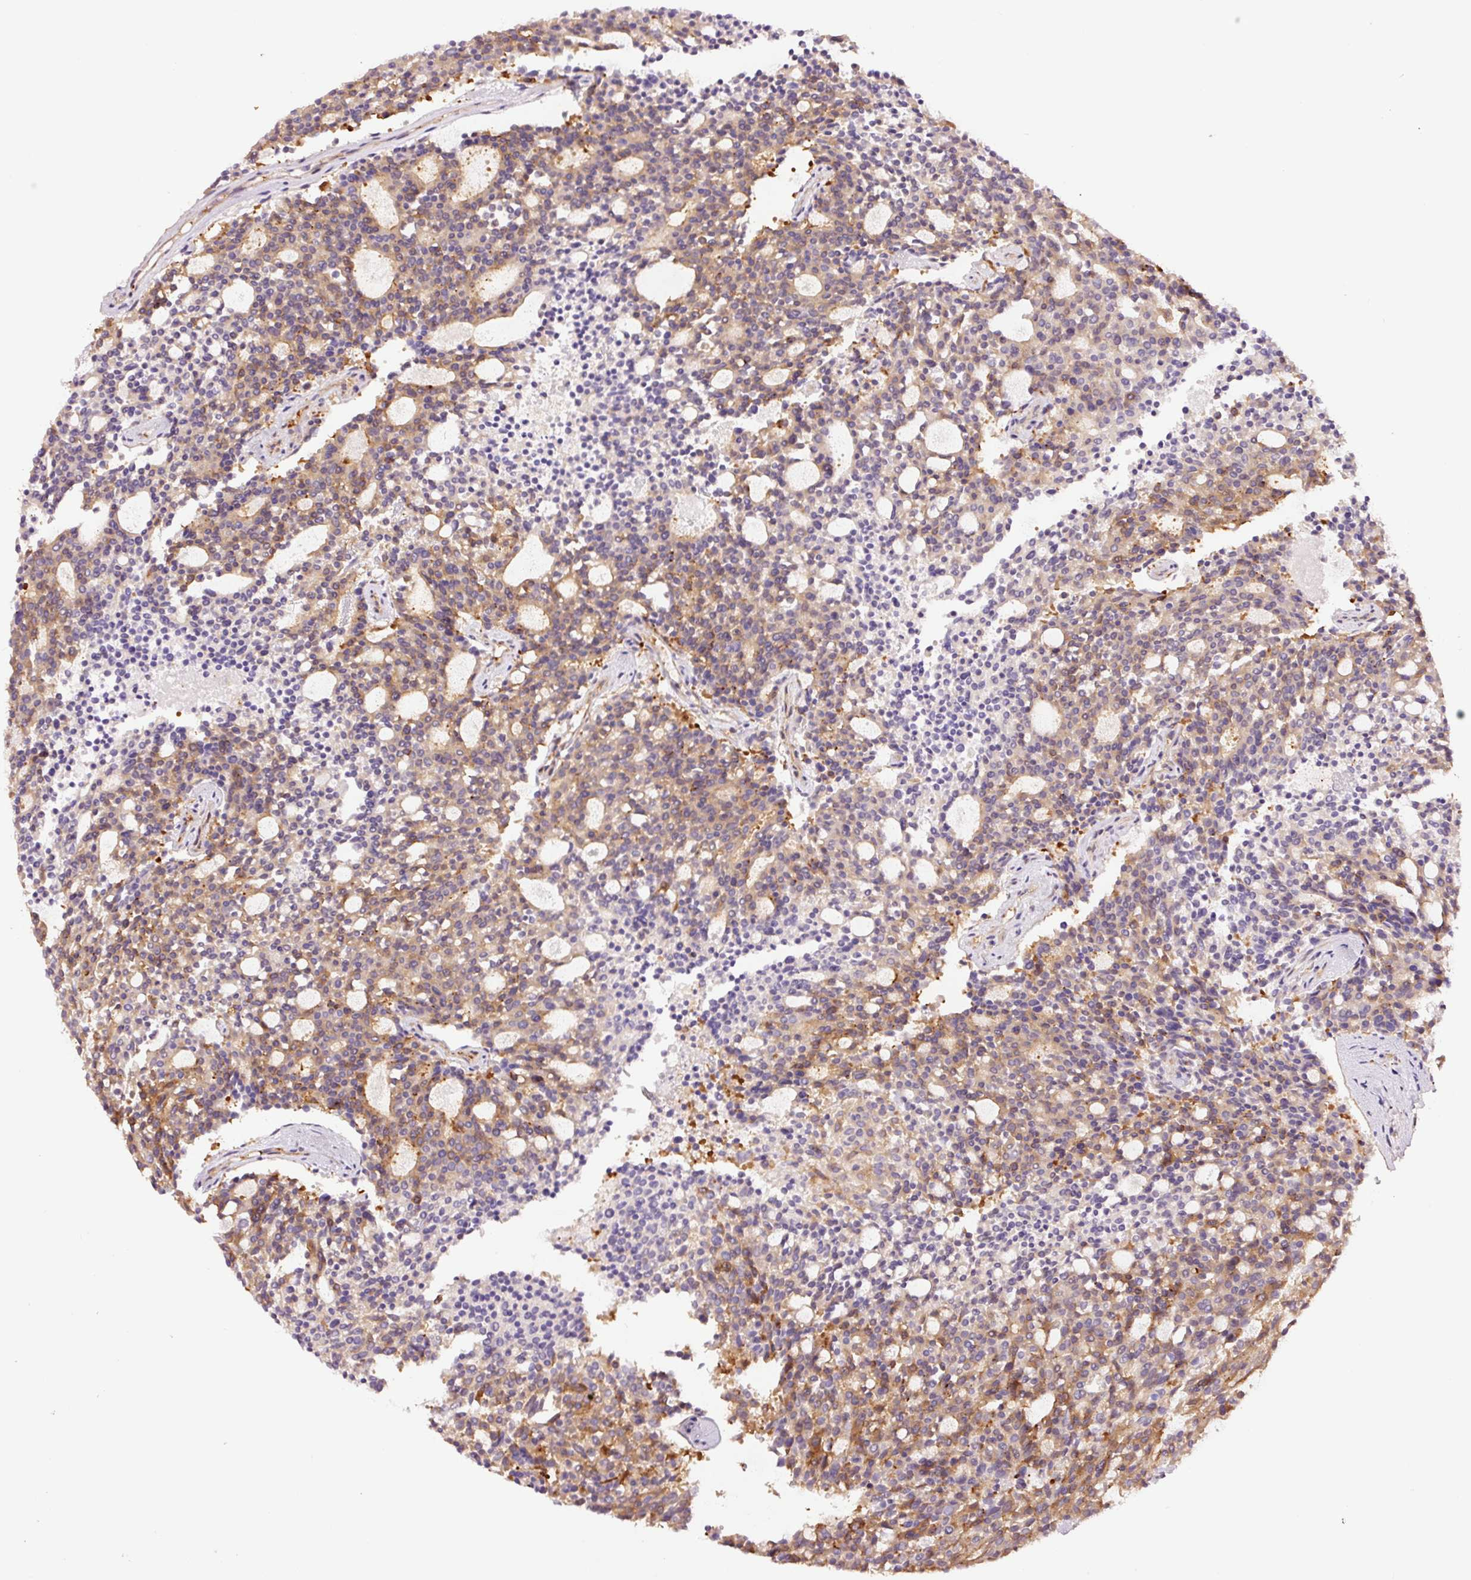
{"staining": {"intensity": "moderate", "quantity": ">75%", "location": "cytoplasmic/membranous"}, "tissue": "carcinoid", "cell_type": "Tumor cells", "image_type": "cancer", "snomed": [{"axis": "morphology", "description": "Carcinoid, malignant, NOS"}, {"axis": "topography", "description": "Pancreas"}], "caption": "DAB immunohistochemical staining of human carcinoid (malignant) shows moderate cytoplasmic/membranous protein staining in about >75% of tumor cells.", "gene": "METAP1", "patient": {"sex": "female", "age": 54}}